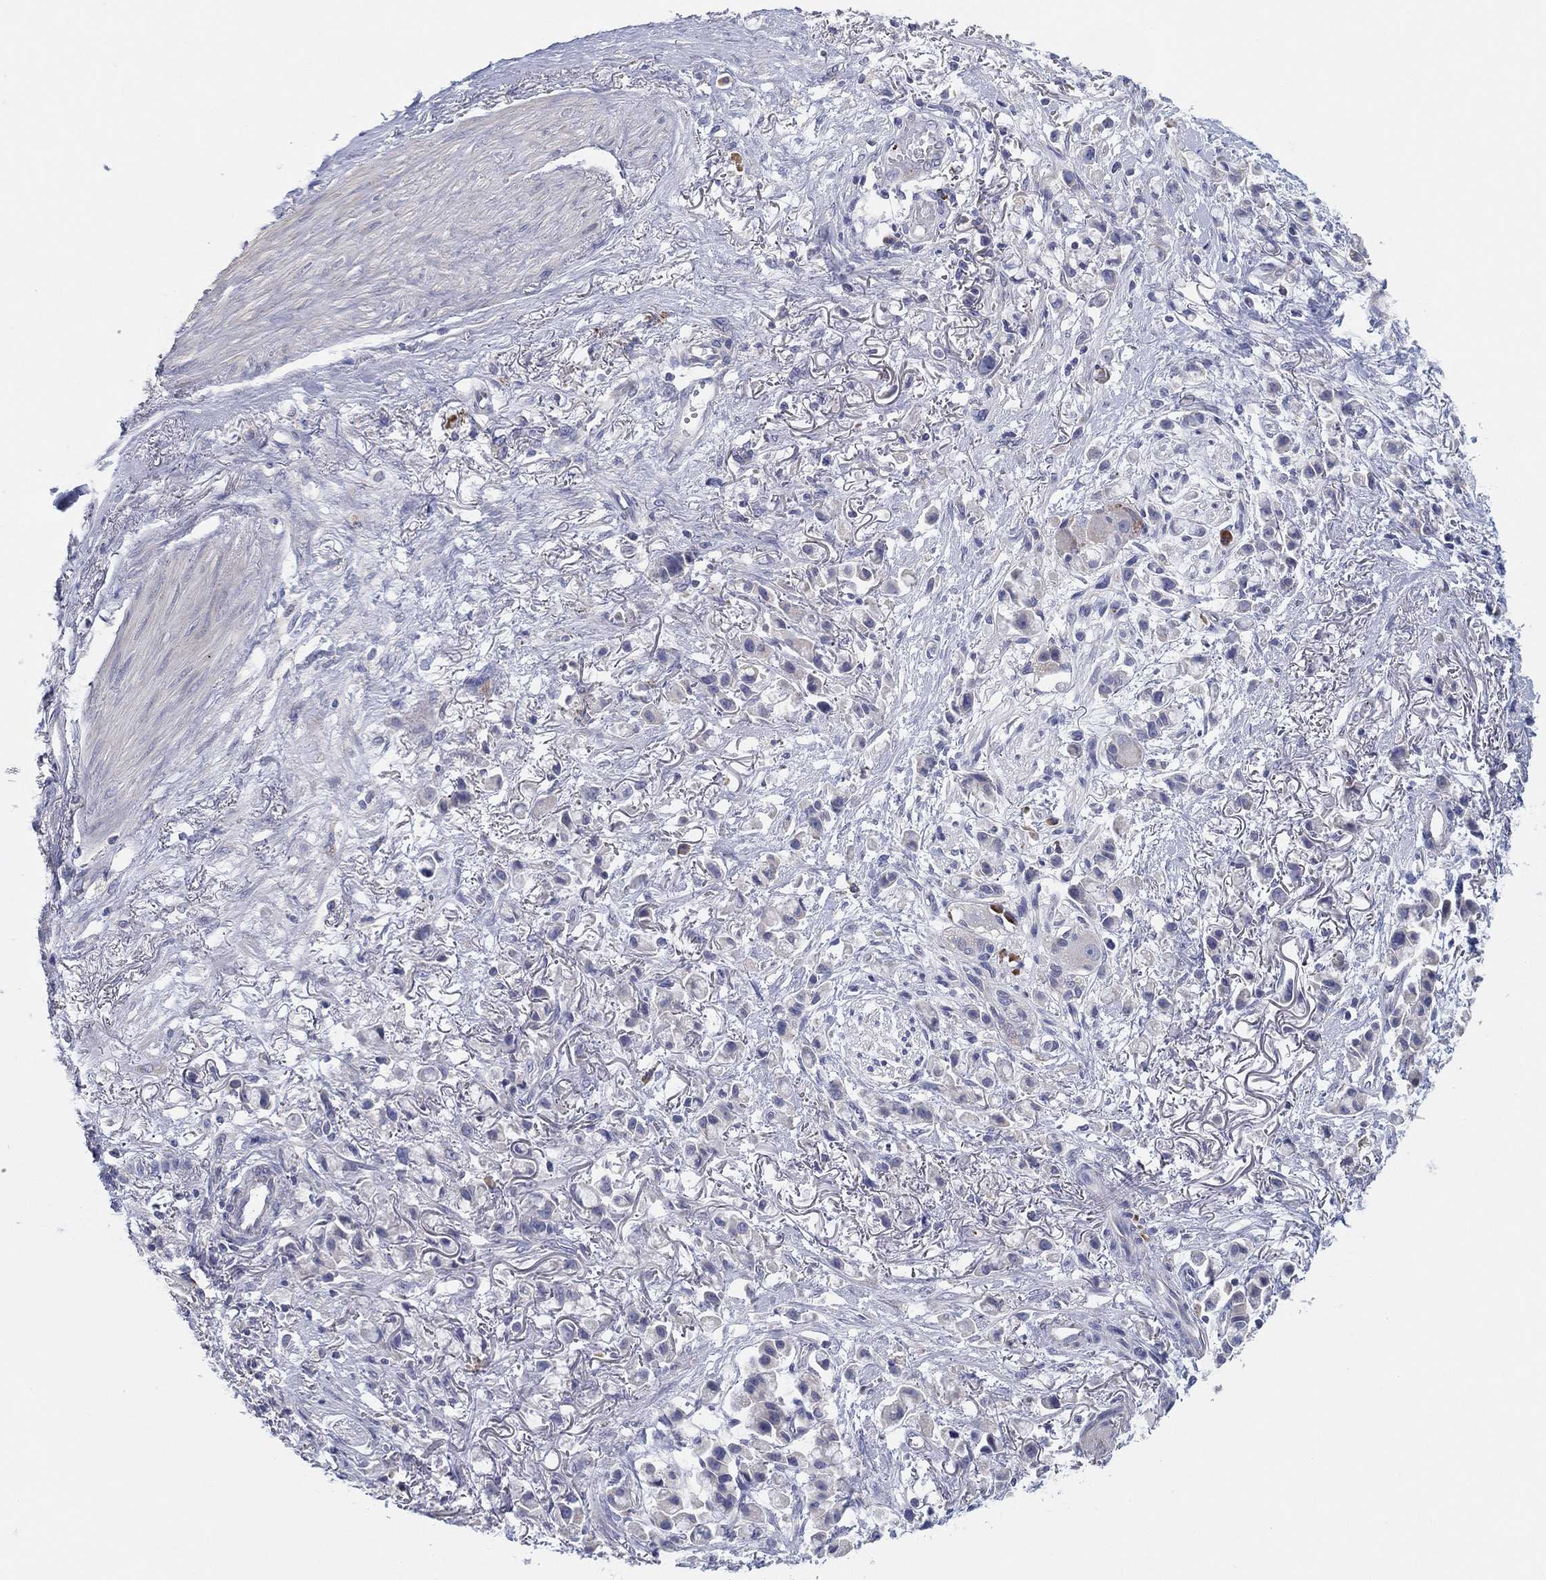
{"staining": {"intensity": "negative", "quantity": "none", "location": "none"}, "tissue": "stomach cancer", "cell_type": "Tumor cells", "image_type": "cancer", "snomed": [{"axis": "morphology", "description": "Adenocarcinoma, NOS"}, {"axis": "topography", "description": "Stomach"}], "caption": "A photomicrograph of stomach cancer (adenocarcinoma) stained for a protein demonstrates no brown staining in tumor cells. (DAB immunohistochemistry (IHC) with hematoxylin counter stain).", "gene": "TMEM40", "patient": {"sex": "female", "age": 81}}